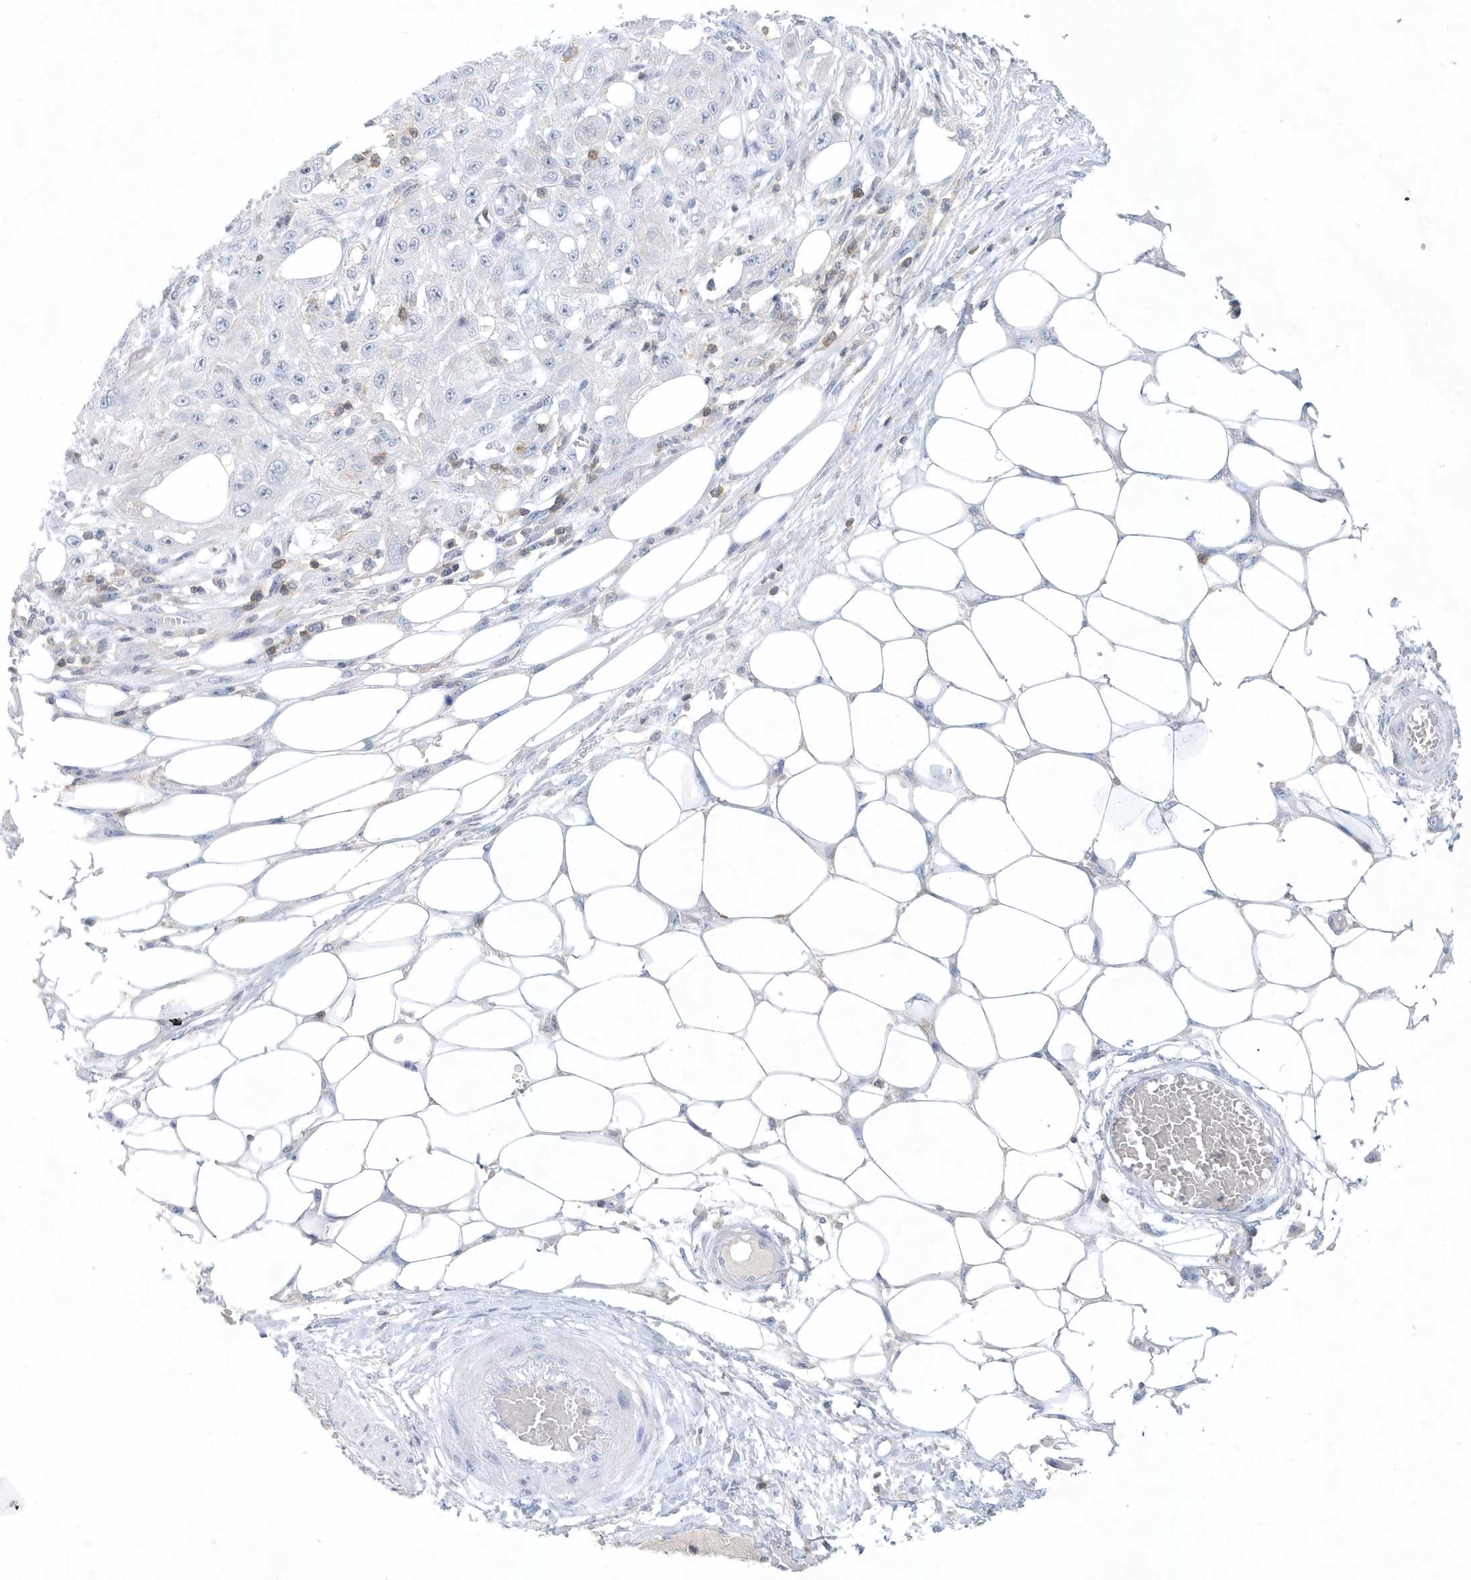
{"staining": {"intensity": "negative", "quantity": "none", "location": "none"}, "tissue": "skin cancer", "cell_type": "Tumor cells", "image_type": "cancer", "snomed": [{"axis": "morphology", "description": "Squamous cell carcinoma, NOS"}, {"axis": "morphology", "description": "Squamous cell carcinoma, metastatic, NOS"}, {"axis": "topography", "description": "Skin"}, {"axis": "topography", "description": "Lymph node"}], "caption": "Immunohistochemistry (IHC) of skin cancer displays no staining in tumor cells.", "gene": "PSD4", "patient": {"sex": "male", "age": 75}}